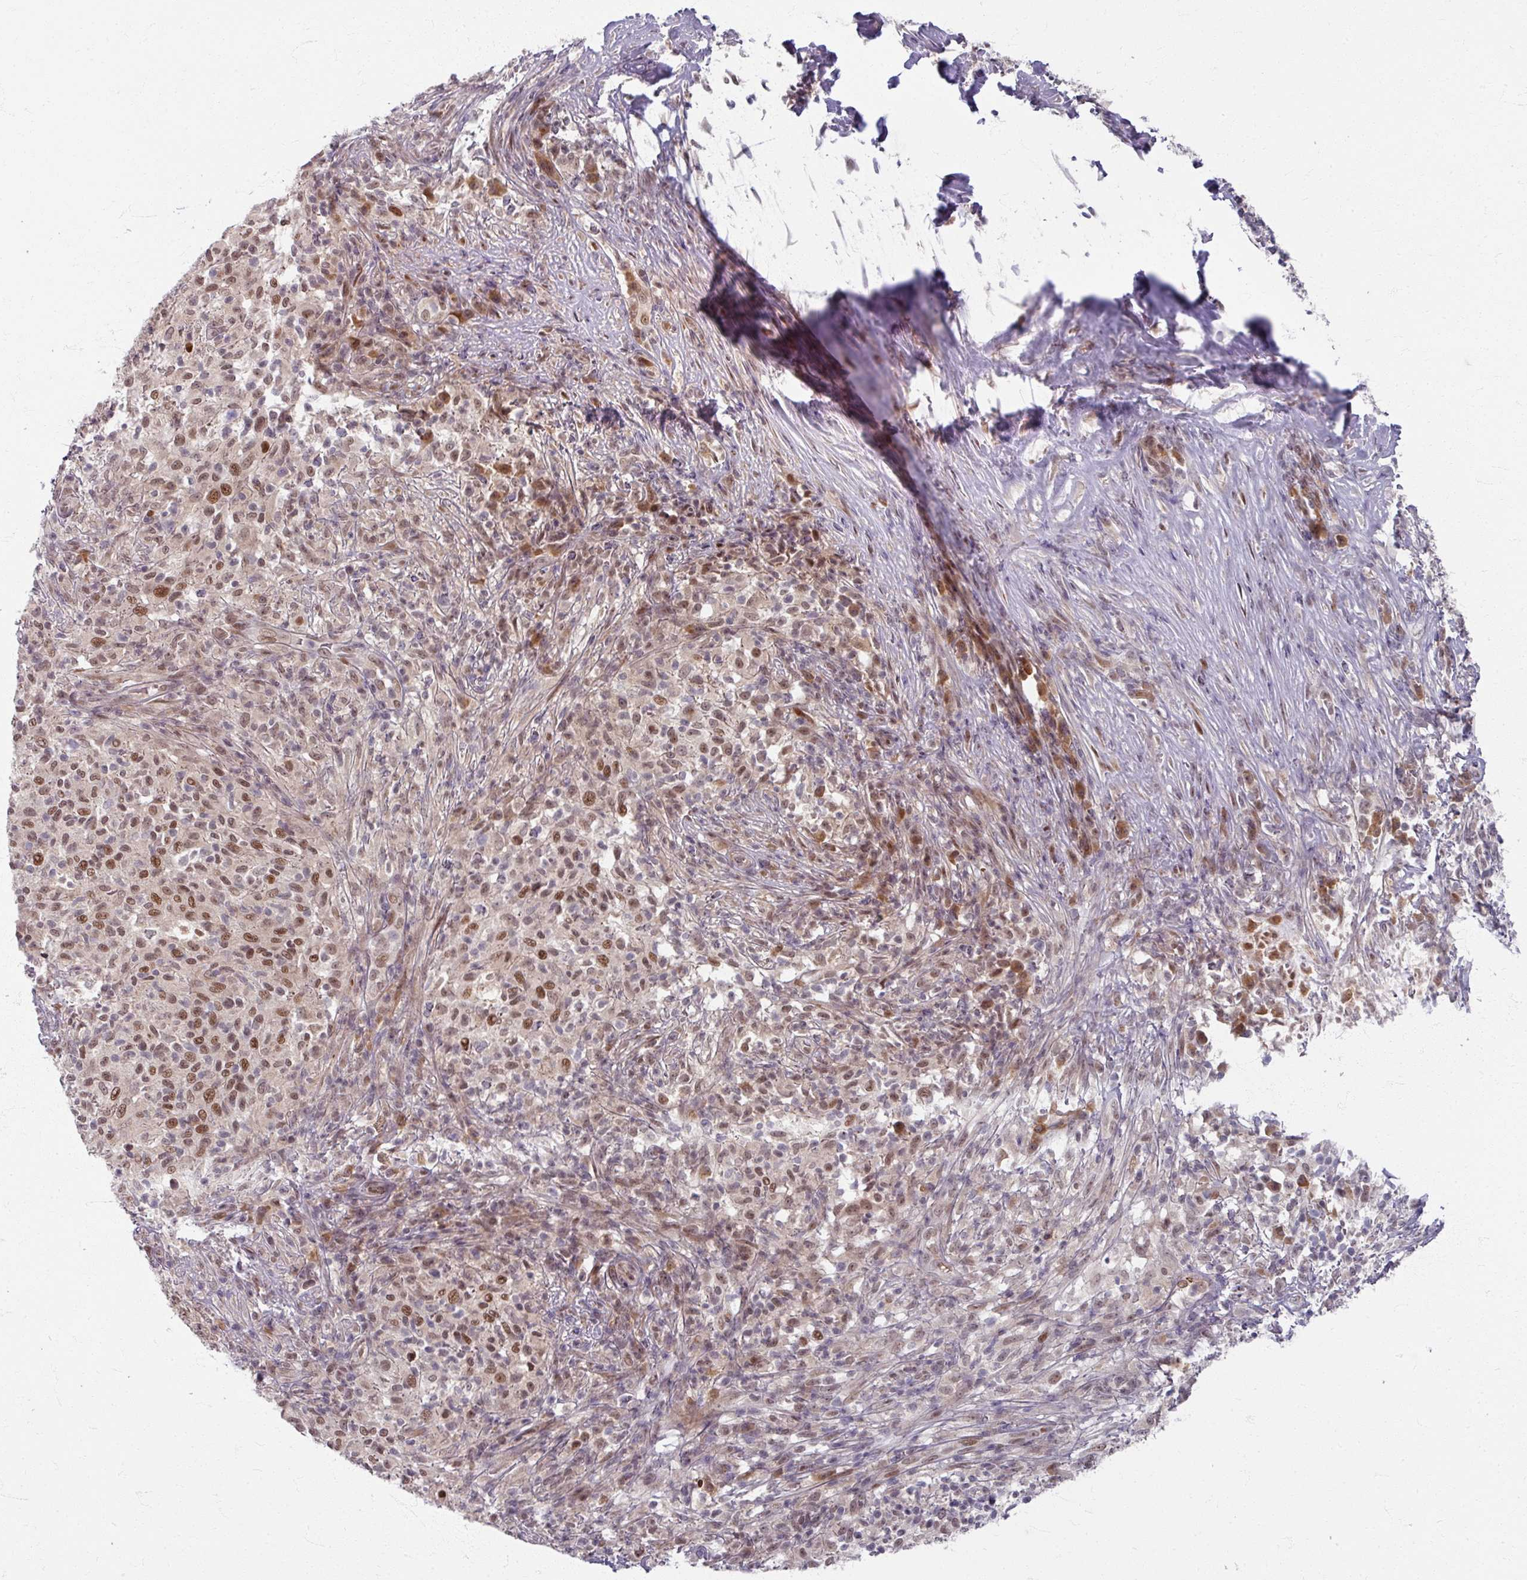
{"staining": {"intensity": "moderate", "quantity": ">75%", "location": "nuclear"}, "tissue": "melanoma", "cell_type": "Tumor cells", "image_type": "cancer", "snomed": [{"axis": "morphology", "description": "Malignant melanoma, NOS"}, {"axis": "topography", "description": "Skin"}], "caption": "High-power microscopy captured an immunohistochemistry histopathology image of melanoma, revealing moderate nuclear expression in about >75% of tumor cells. The staining was performed using DAB (3,3'-diaminobenzidine), with brown indicating positive protein expression. Nuclei are stained blue with hematoxylin.", "gene": "KLC3", "patient": {"sex": "male", "age": 66}}